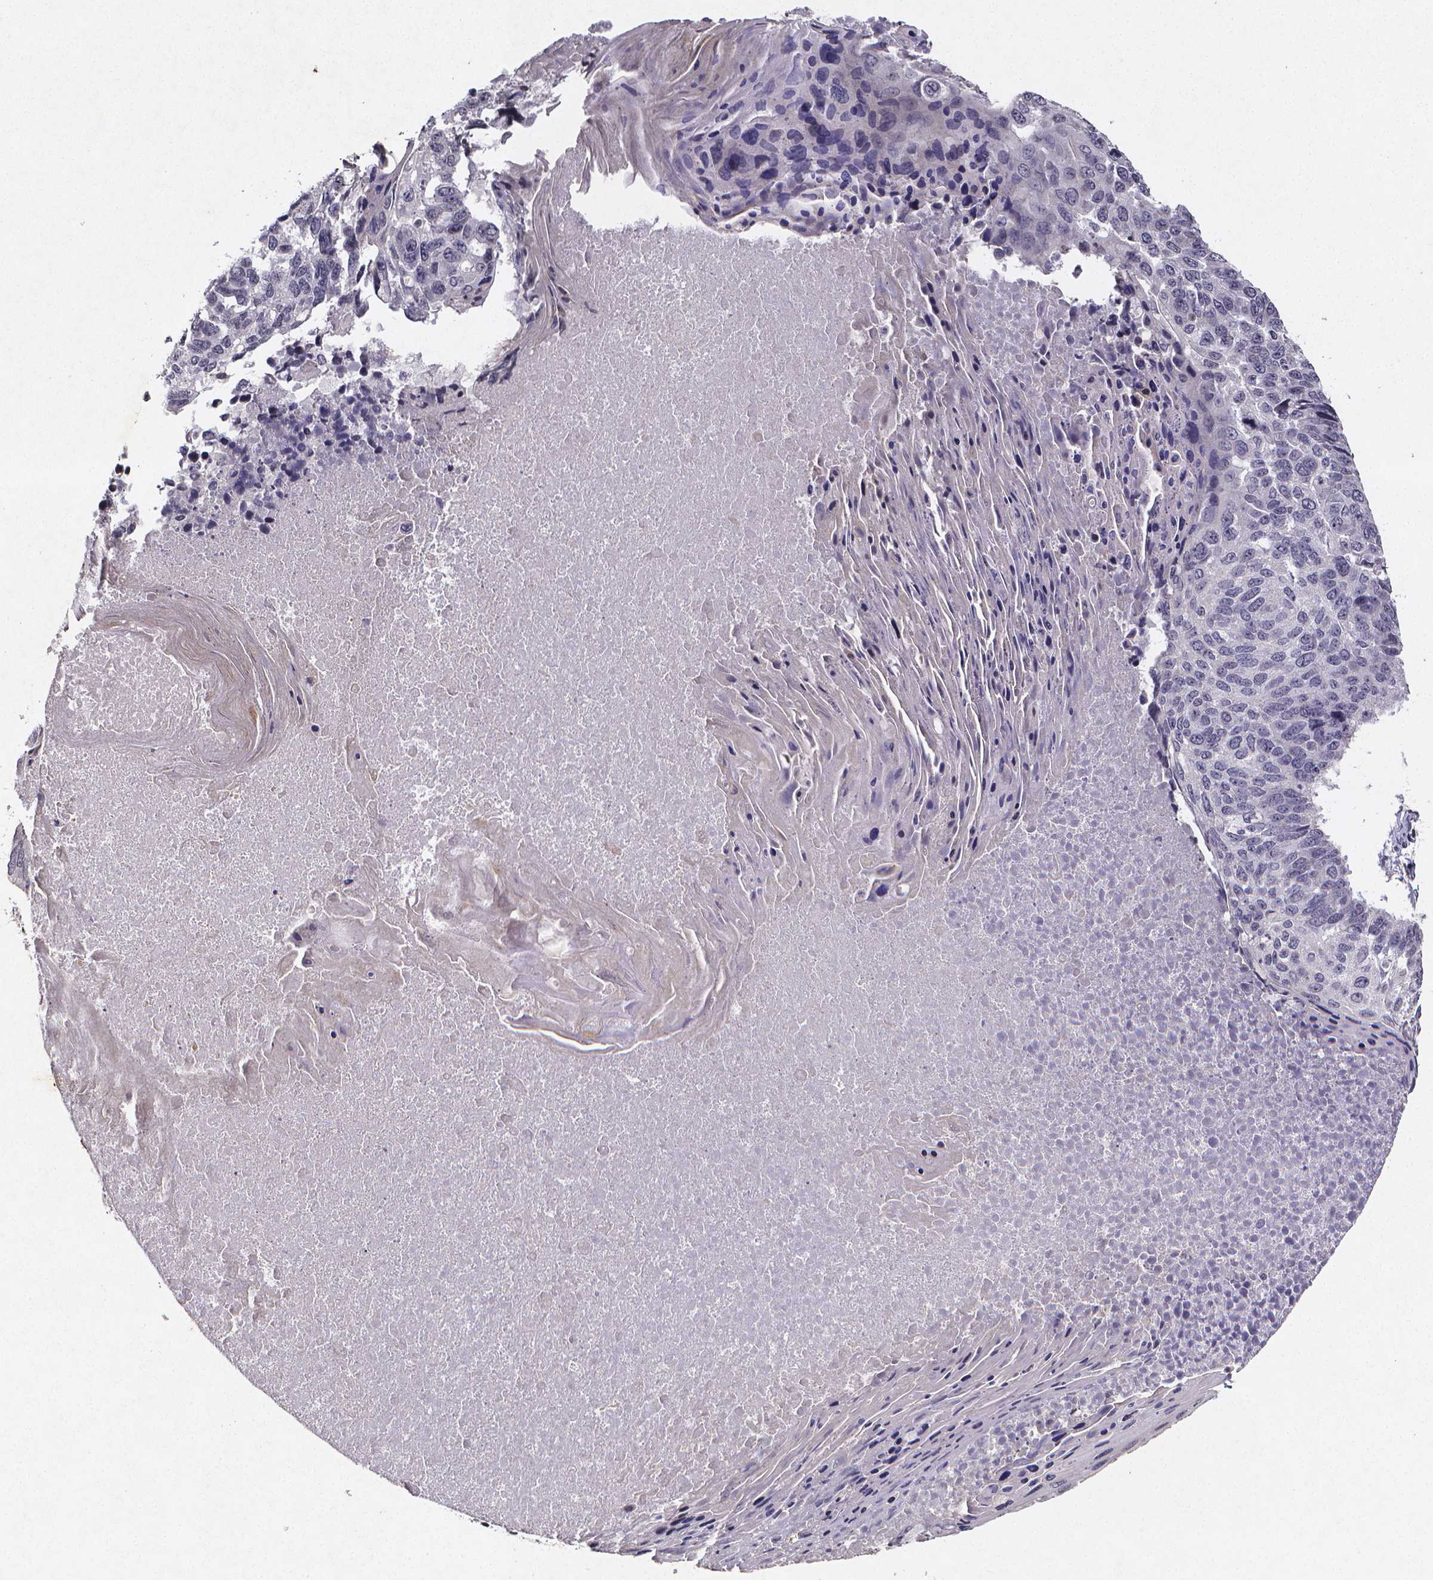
{"staining": {"intensity": "negative", "quantity": "none", "location": "none"}, "tissue": "lung cancer", "cell_type": "Tumor cells", "image_type": "cancer", "snomed": [{"axis": "morphology", "description": "Squamous cell carcinoma, NOS"}, {"axis": "topography", "description": "Lung"}], "caption": "Human squamous cell carcinoma (lung) stained for a protein using immunohistochemistry (IHC) displays no expression in tumor cells.", "gene": "TP73", "patient": {"sex": "male", "age": 73}}